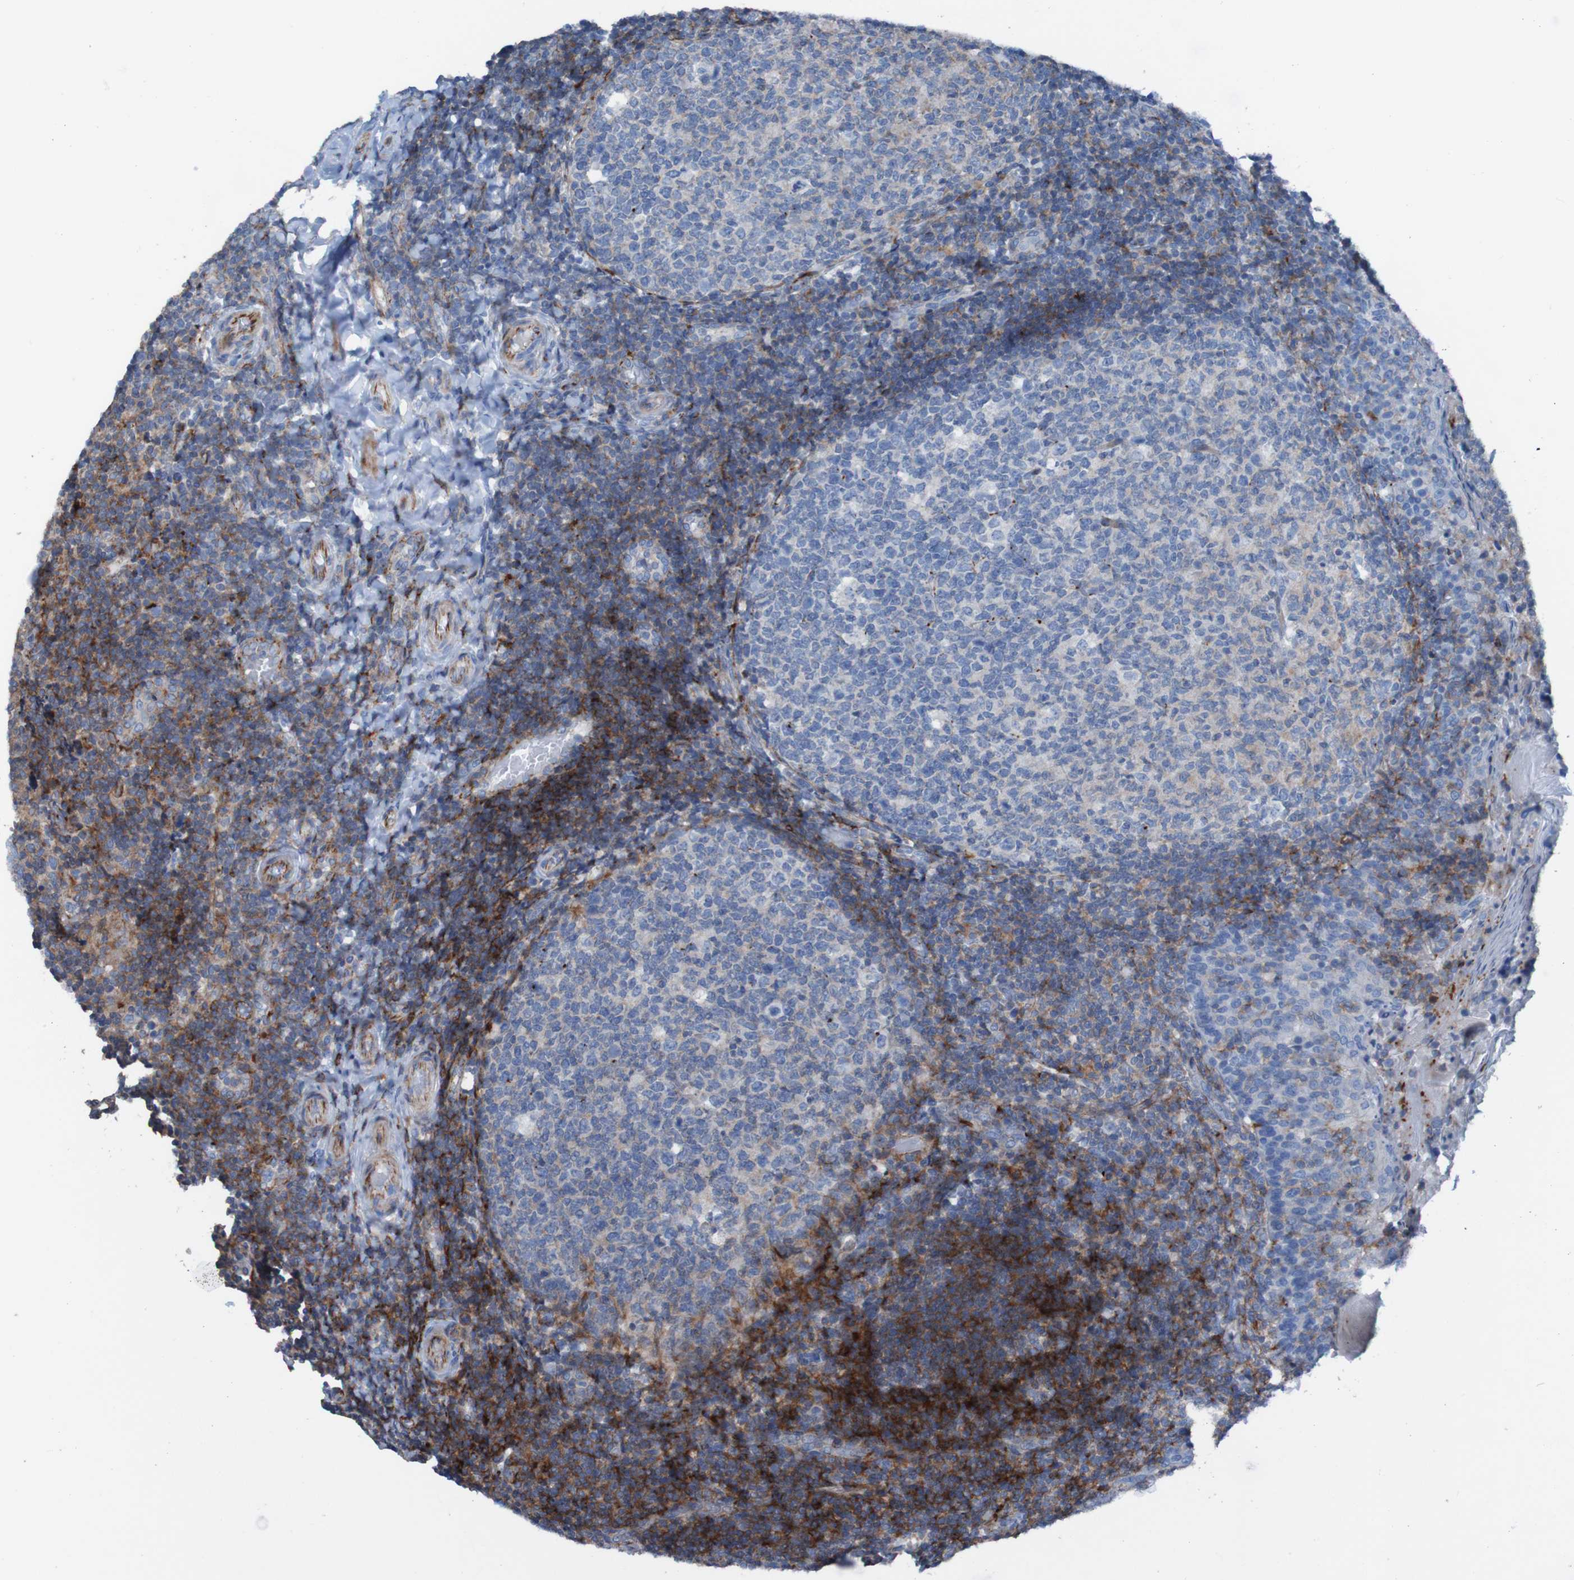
{"staining": {"intensity": "weak", "quantity": "<25%", "location": "cytoplasmic/membranous"}, "tissue": "tonsil", "cell_type": "Germinal center cells", "image_type": "normal", "snomed": [{"axis": "morphology", "description": "Normal tissue, NOS"}, {"axis": "topography", "description": "Tonsil"}], "caption": "Immunohistochemistry (IHC) histopathology image of unremarkable tonsil stained for a protein (brown), which demonstrates no staining in germinal center cells. (Brightfield microscopy of DAB (3,3'-diaminobenzidine) immunohistochemistry at high magnification).", "gene": "RNF182", "patient": {"sex": "female", "age": 19}}